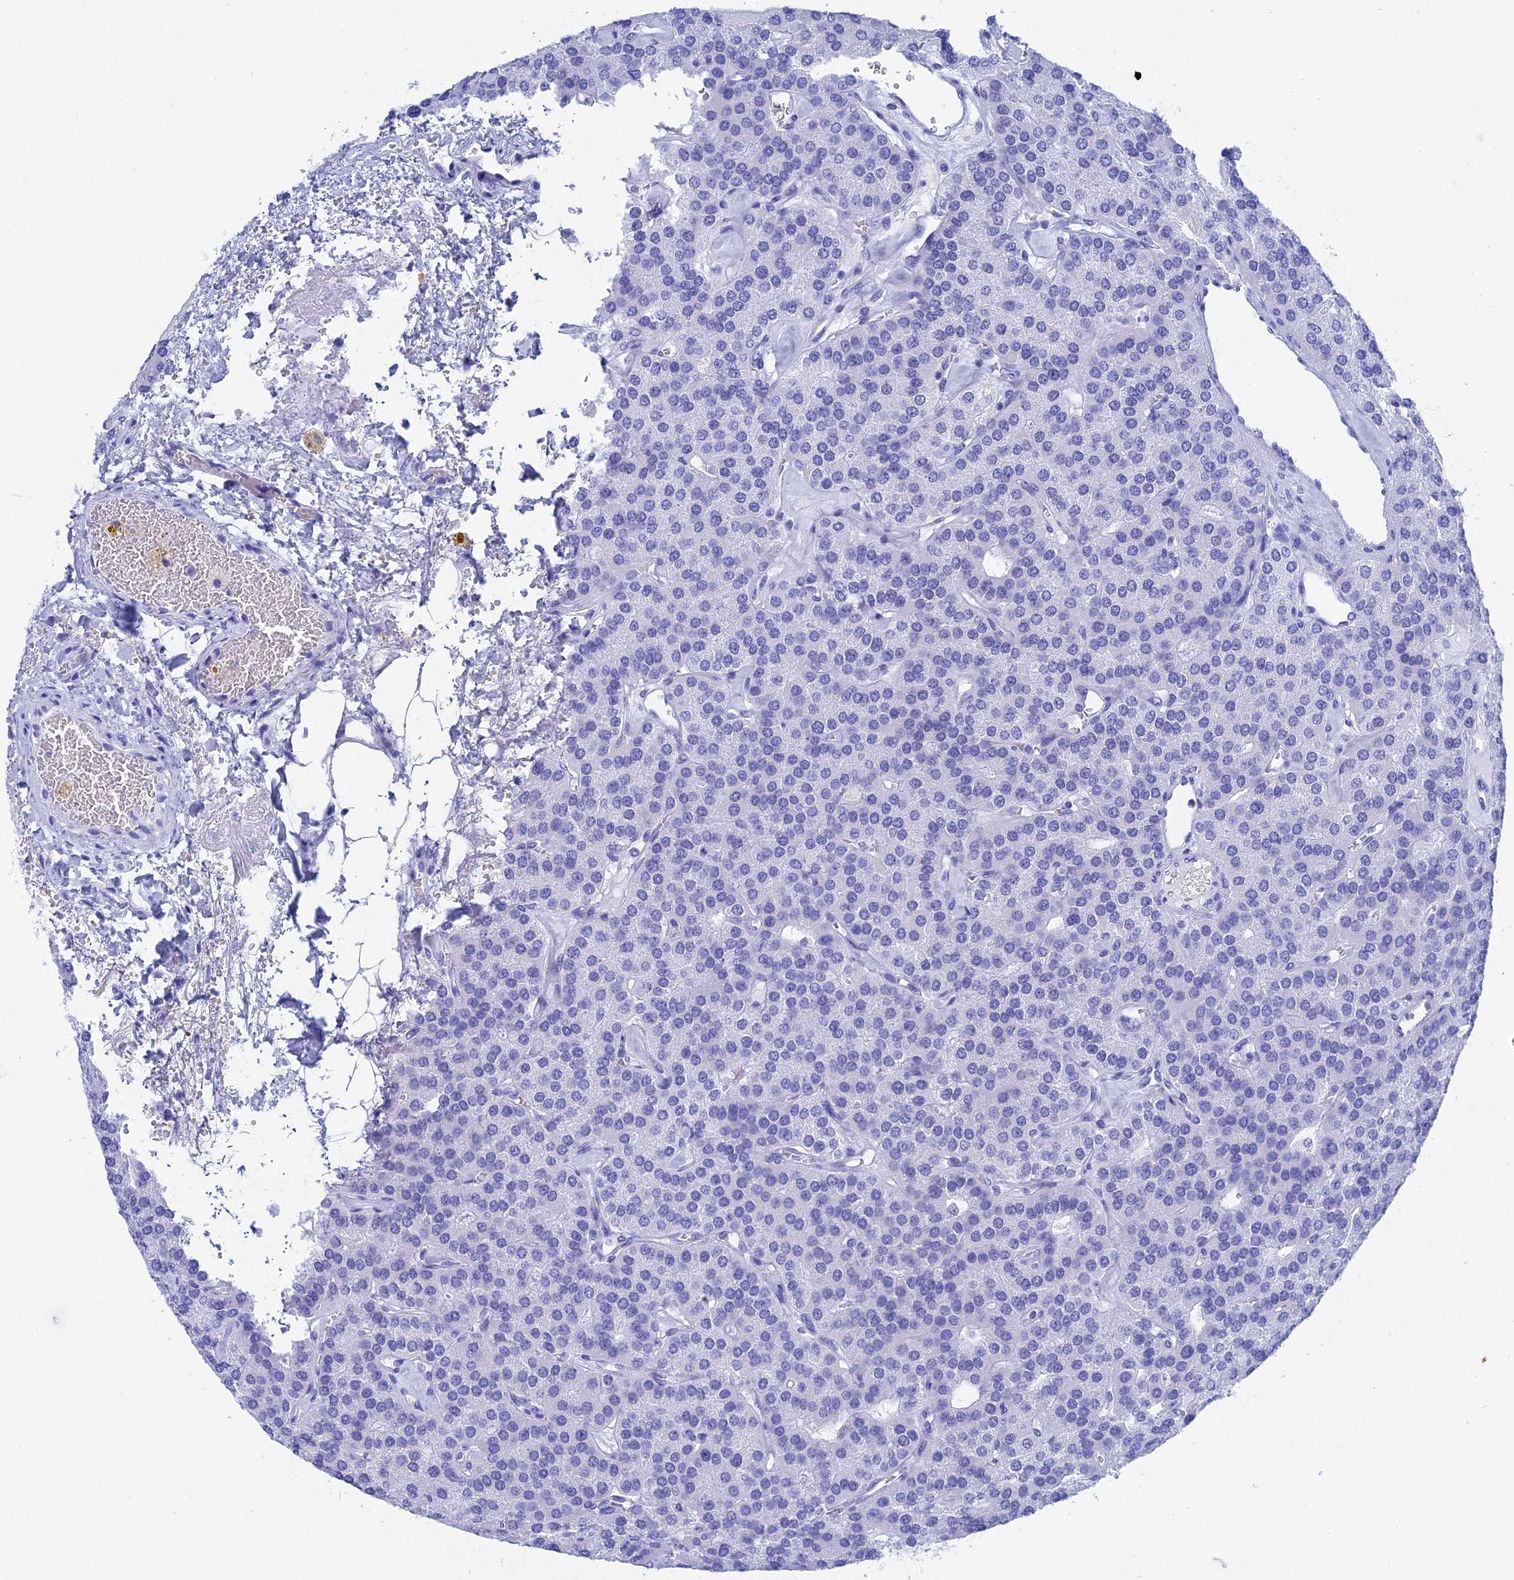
{"staining": {"intensity": "negative", "quantity": "none", "location": "none"}, "tissue": "parathyroid gland", "cell_type": "Glandular cells", "image_type": "normal", "snomed": [{"axis": "morphology", "description": "Normal tissue, NOS"}, {"axis": "morphology", "description": "Adenoma, NOS"}, {"axis": "topography", "description": "Parathyroid gland"}], "caption": "Histopathology image shows no significant protein expression in glandular cells of unremarkable parathyroid gland.", "gene": "TEX101", "patient": {"sex": "female", "age": 86}}